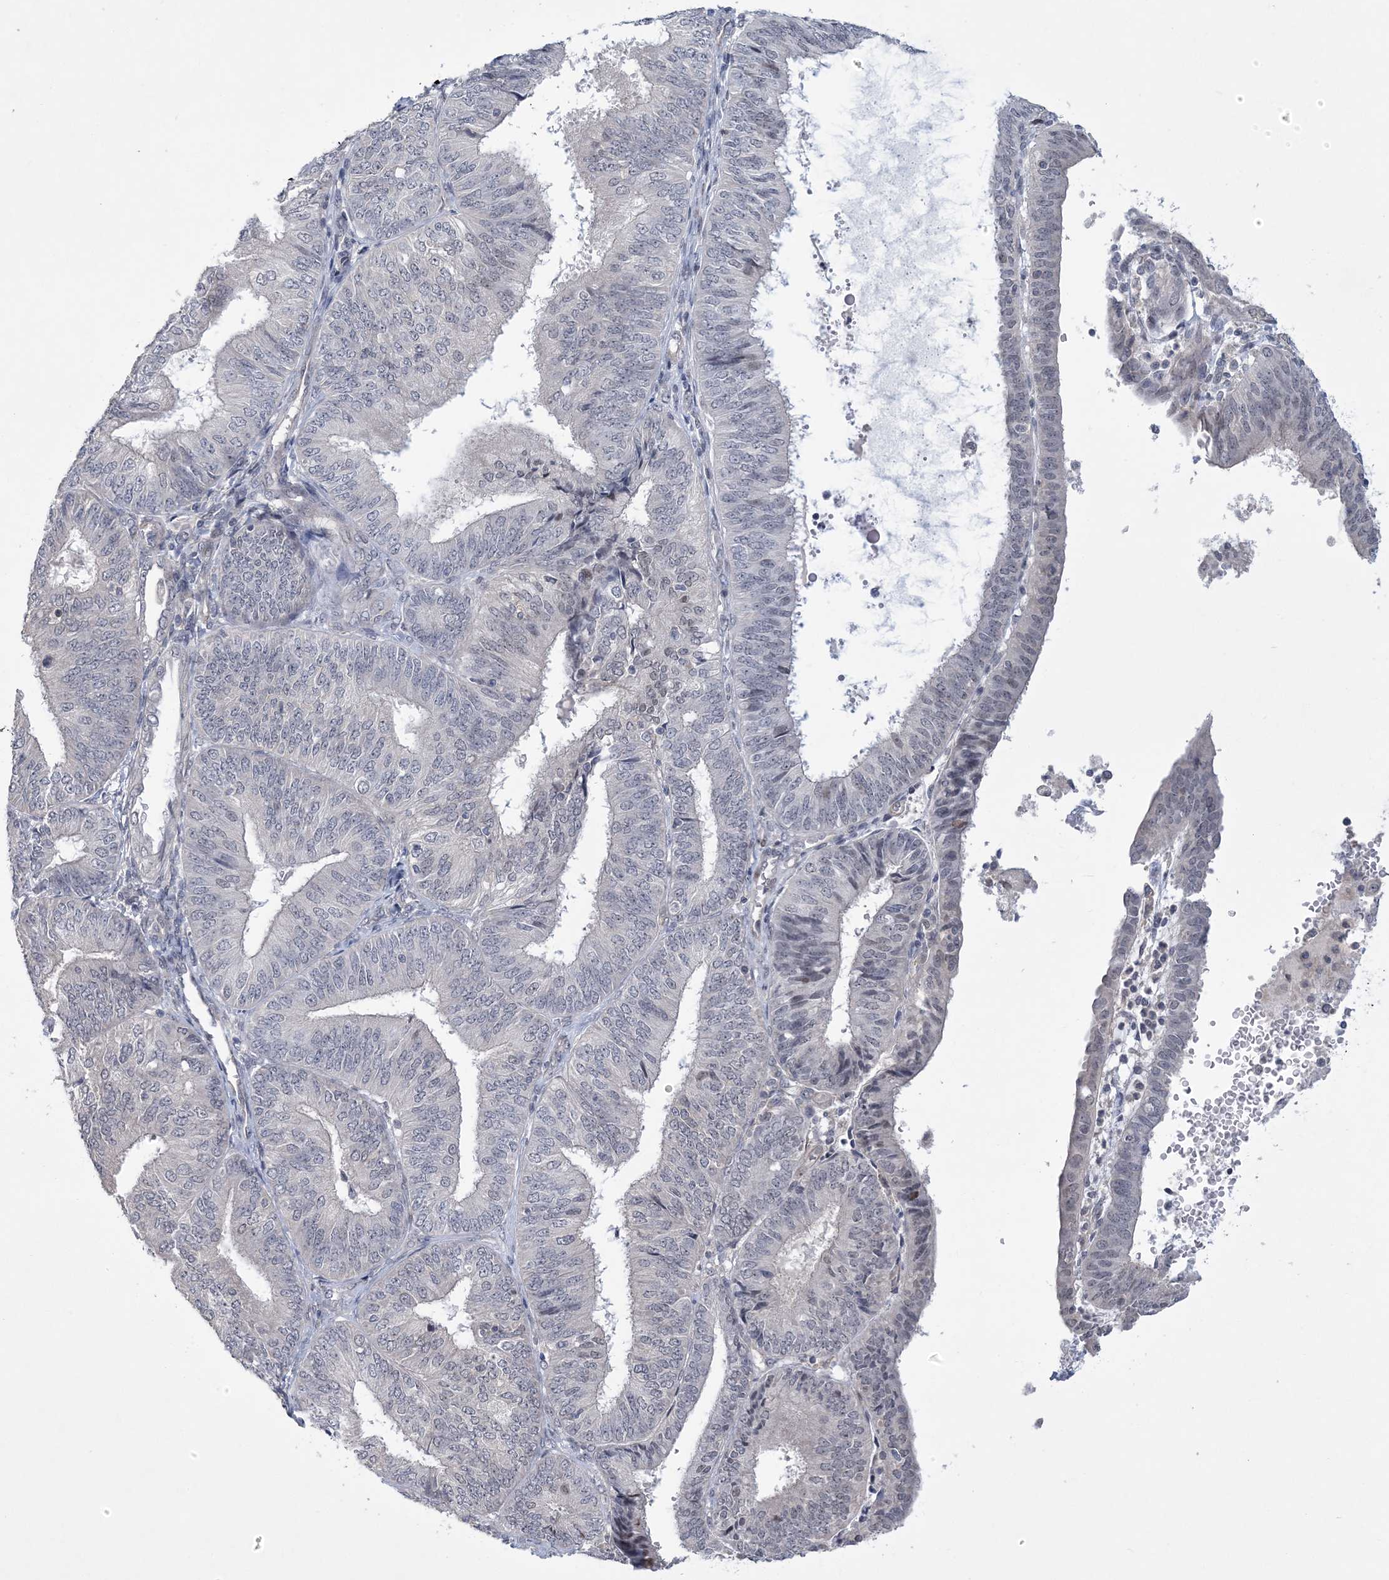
{"staining": {"intensity": "negative", "quantity": "none", "location": "none"}, "tissue": "endometrial cancer", "cell_type": "Tumor cells", "image_type": "cancer", "snomed": [{"axis": "morphology", "description": "Adenocarcinoma, NOS"}, {"axis": "topography", "description": "Endometrium"}], "caption": "Immunohistochemistry photomicrograph of neoplastic tissue: human endometrial cancer stained with DAB (3,3'-diaminobenzidine) reveals no significant protein expression in tumor cells.", "gene": "HOMEZ", "patient": {"sex": "female", "age": 58}}